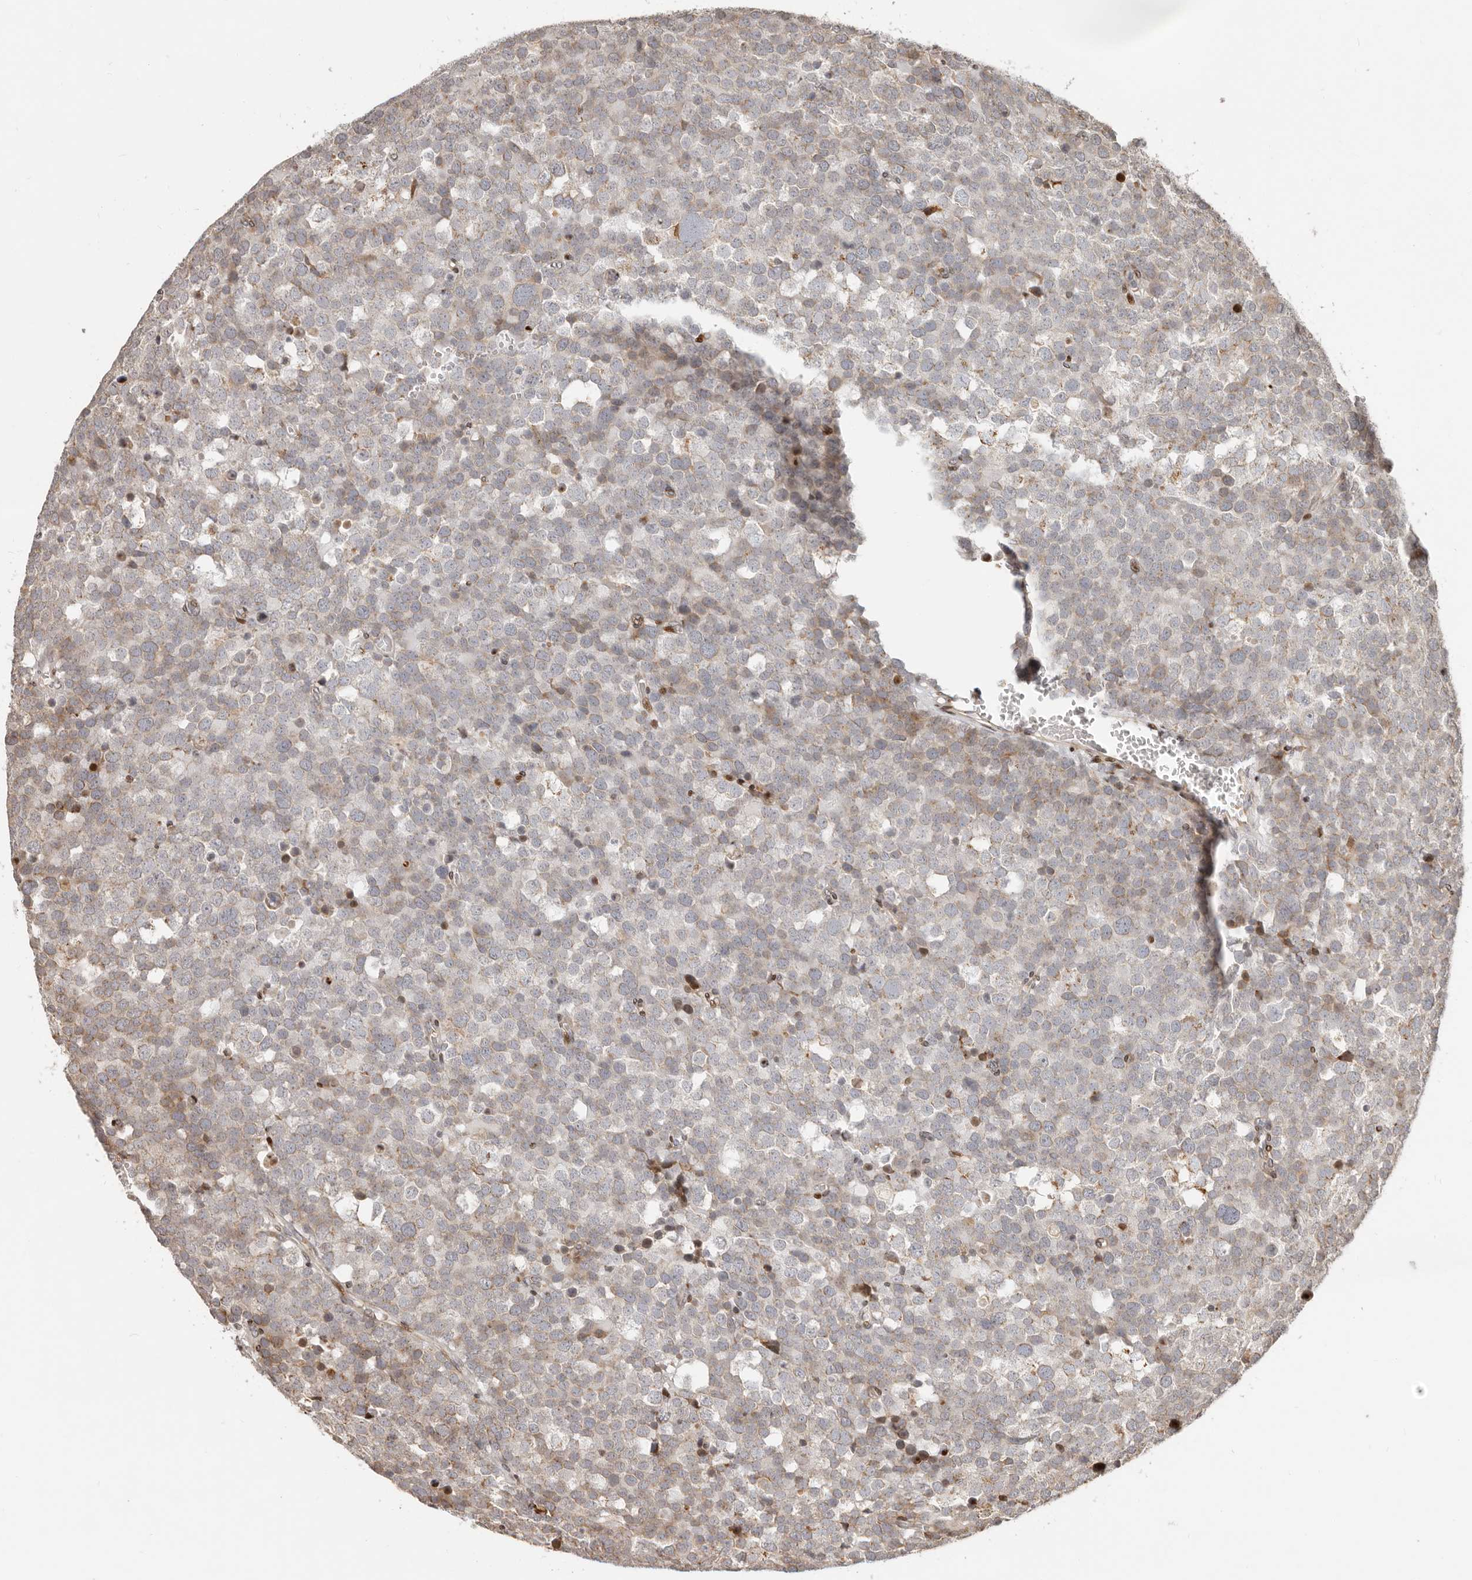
{"staining": {"intensity": "negative", "quantity": "none", "location": "none"}, "tissue": "testis cancer", "cell_type": "Tumor cells", "image_type": "cancer", "snomed": [{"axis": "morphology", "description": "Seminoma, NOS"}, {"axis": "topography", "description": "Testis"}], "caption": "An immunohistochemistry (IHC) image of testis cancer is shown. There is no staining in tumor cells of testis cancer.", "gene": "TRIM4", "patient": {"sex": "male", "age": 71}}